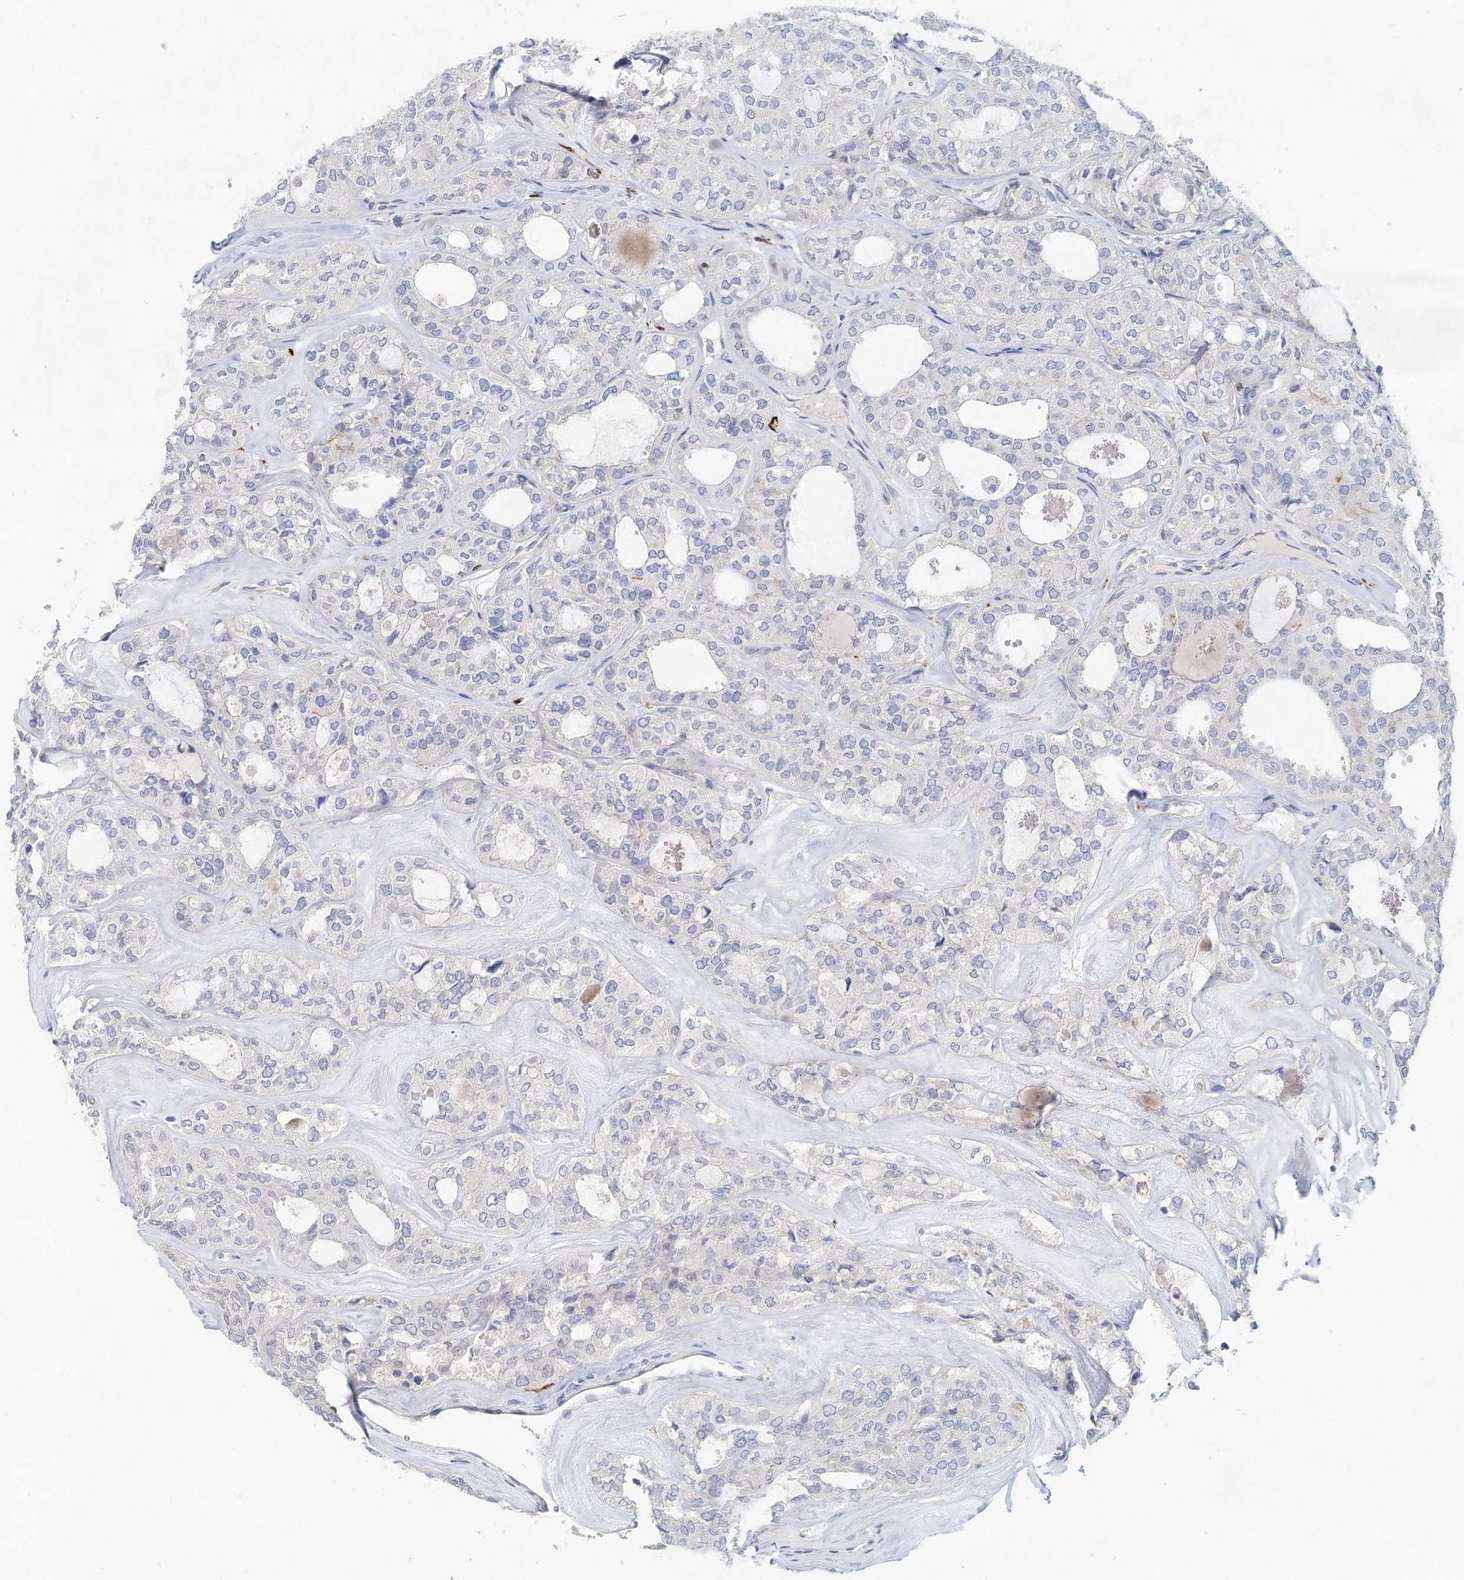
{"staining": {"intensity": "negative", "quantity": "none", "location": "none"}, "tissue": "thyroid cancer", "cell_type": "Tumor cells", "image_type": "cancer", "snomed": [{"axis": "morphology", "description": "Follicular adenoma carcinoma, NOS"}, {"axis": "topography", "description": "Thyroid gland"}], "caption": "This is a micrograph of immunohistochemistry staining of thyroid follicular adenoma carcinoma, which shows no expression in tumor cells.", "gene": "SLC19A3", "patient": {"sex": "male", "age": 75}}